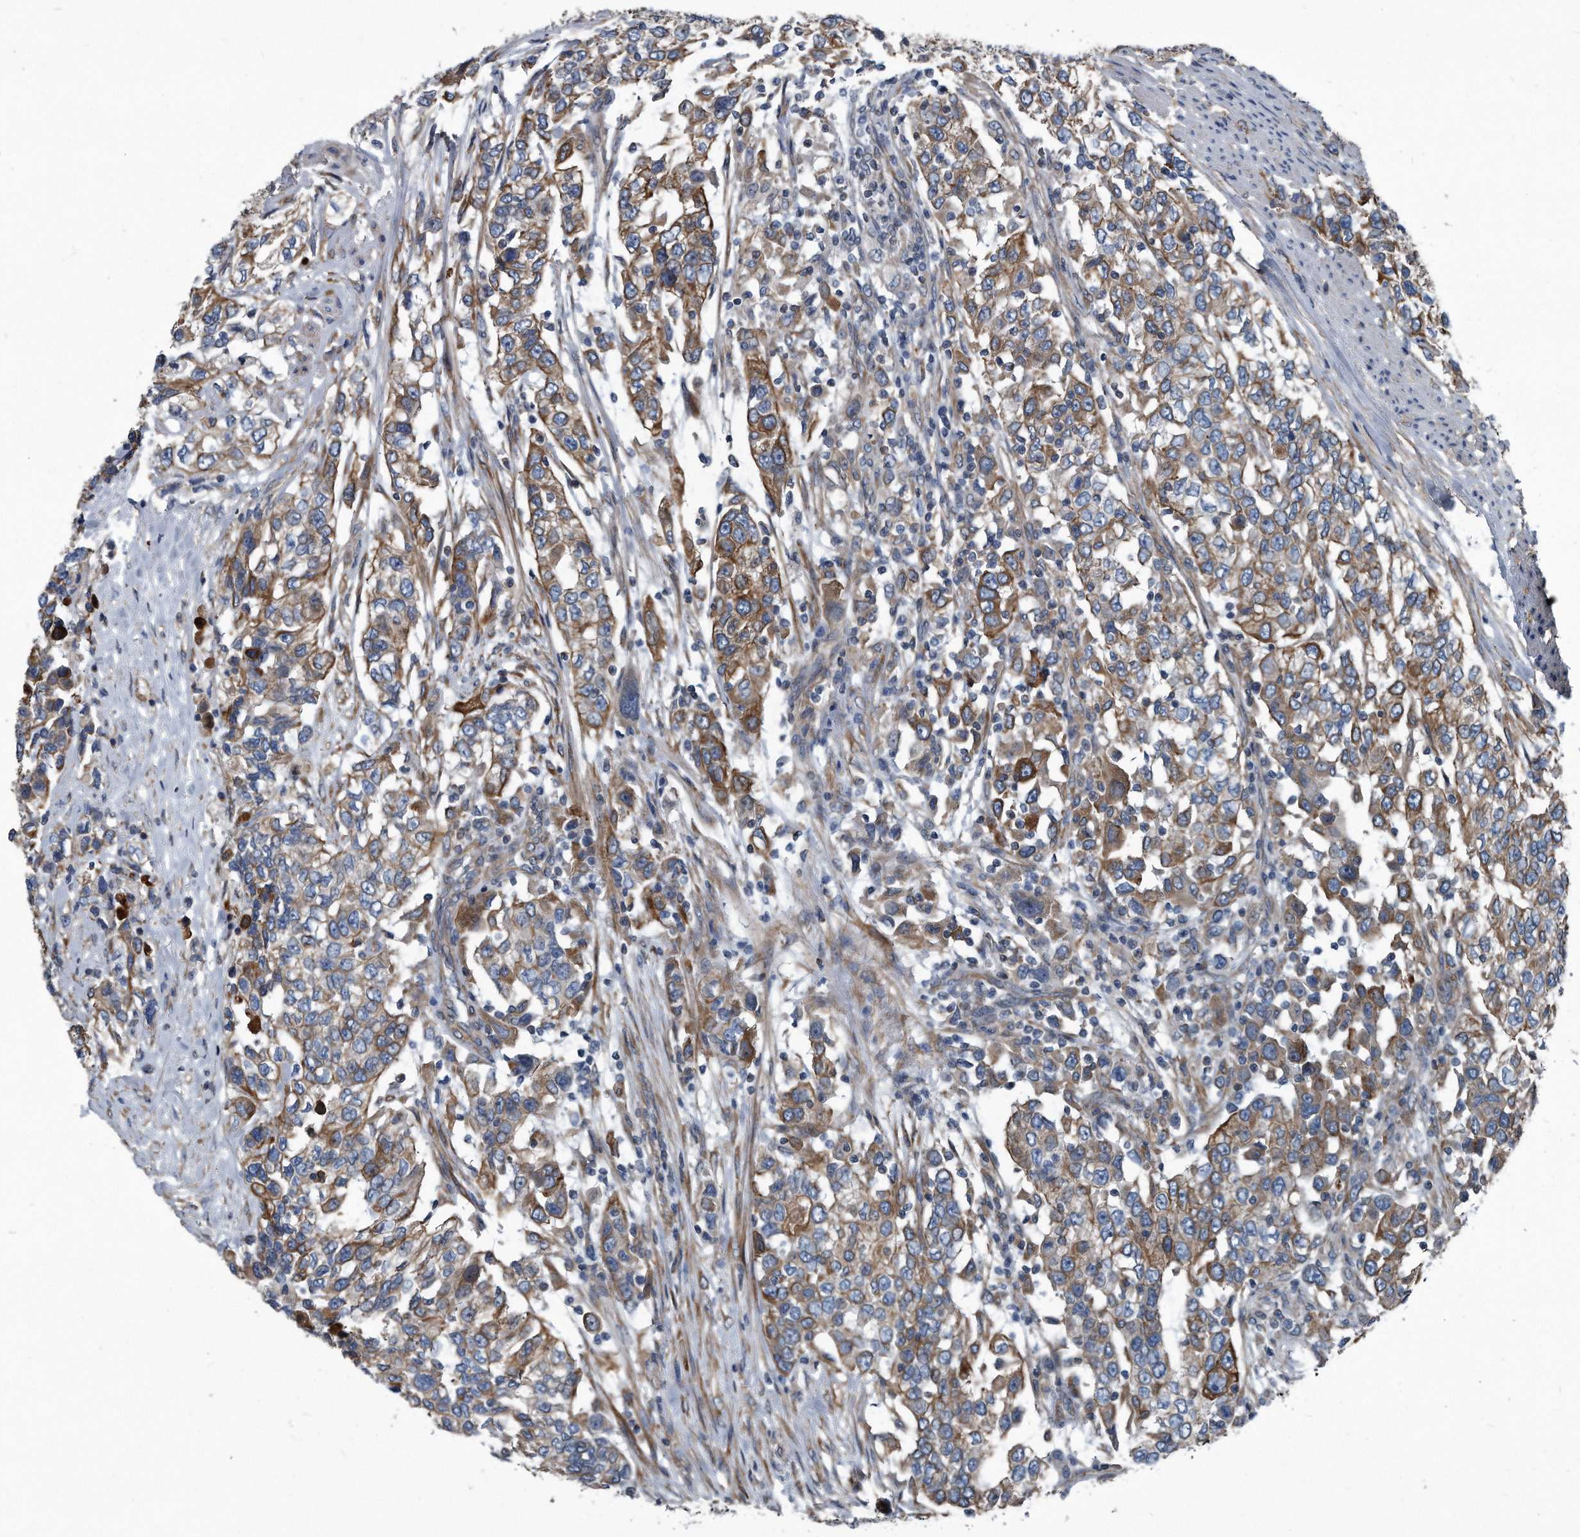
{"staining": {"intensity": "moderate", "quantity": "25%-75%", "location": "cytoplasmic/membranous"}, "tissue": "urothelial cancer", "cell_type": "Tumor cells", "image_type": "cancer", "snomed": [{"axis": "morphology", "description": "Urothelial carcinoma, High grade"}, {"axis": "topography", "description": "Urinary bladder"}], "caption": "An image of human urothelial cancer stained for a protein exhibits moderate cytoplasmic/membranous brown staining in tumor cells. (DAB IHC with brightfield microscopy, high magnification).", "gene": "PLEC", "patient": {"sex": "female", "age": 80}}